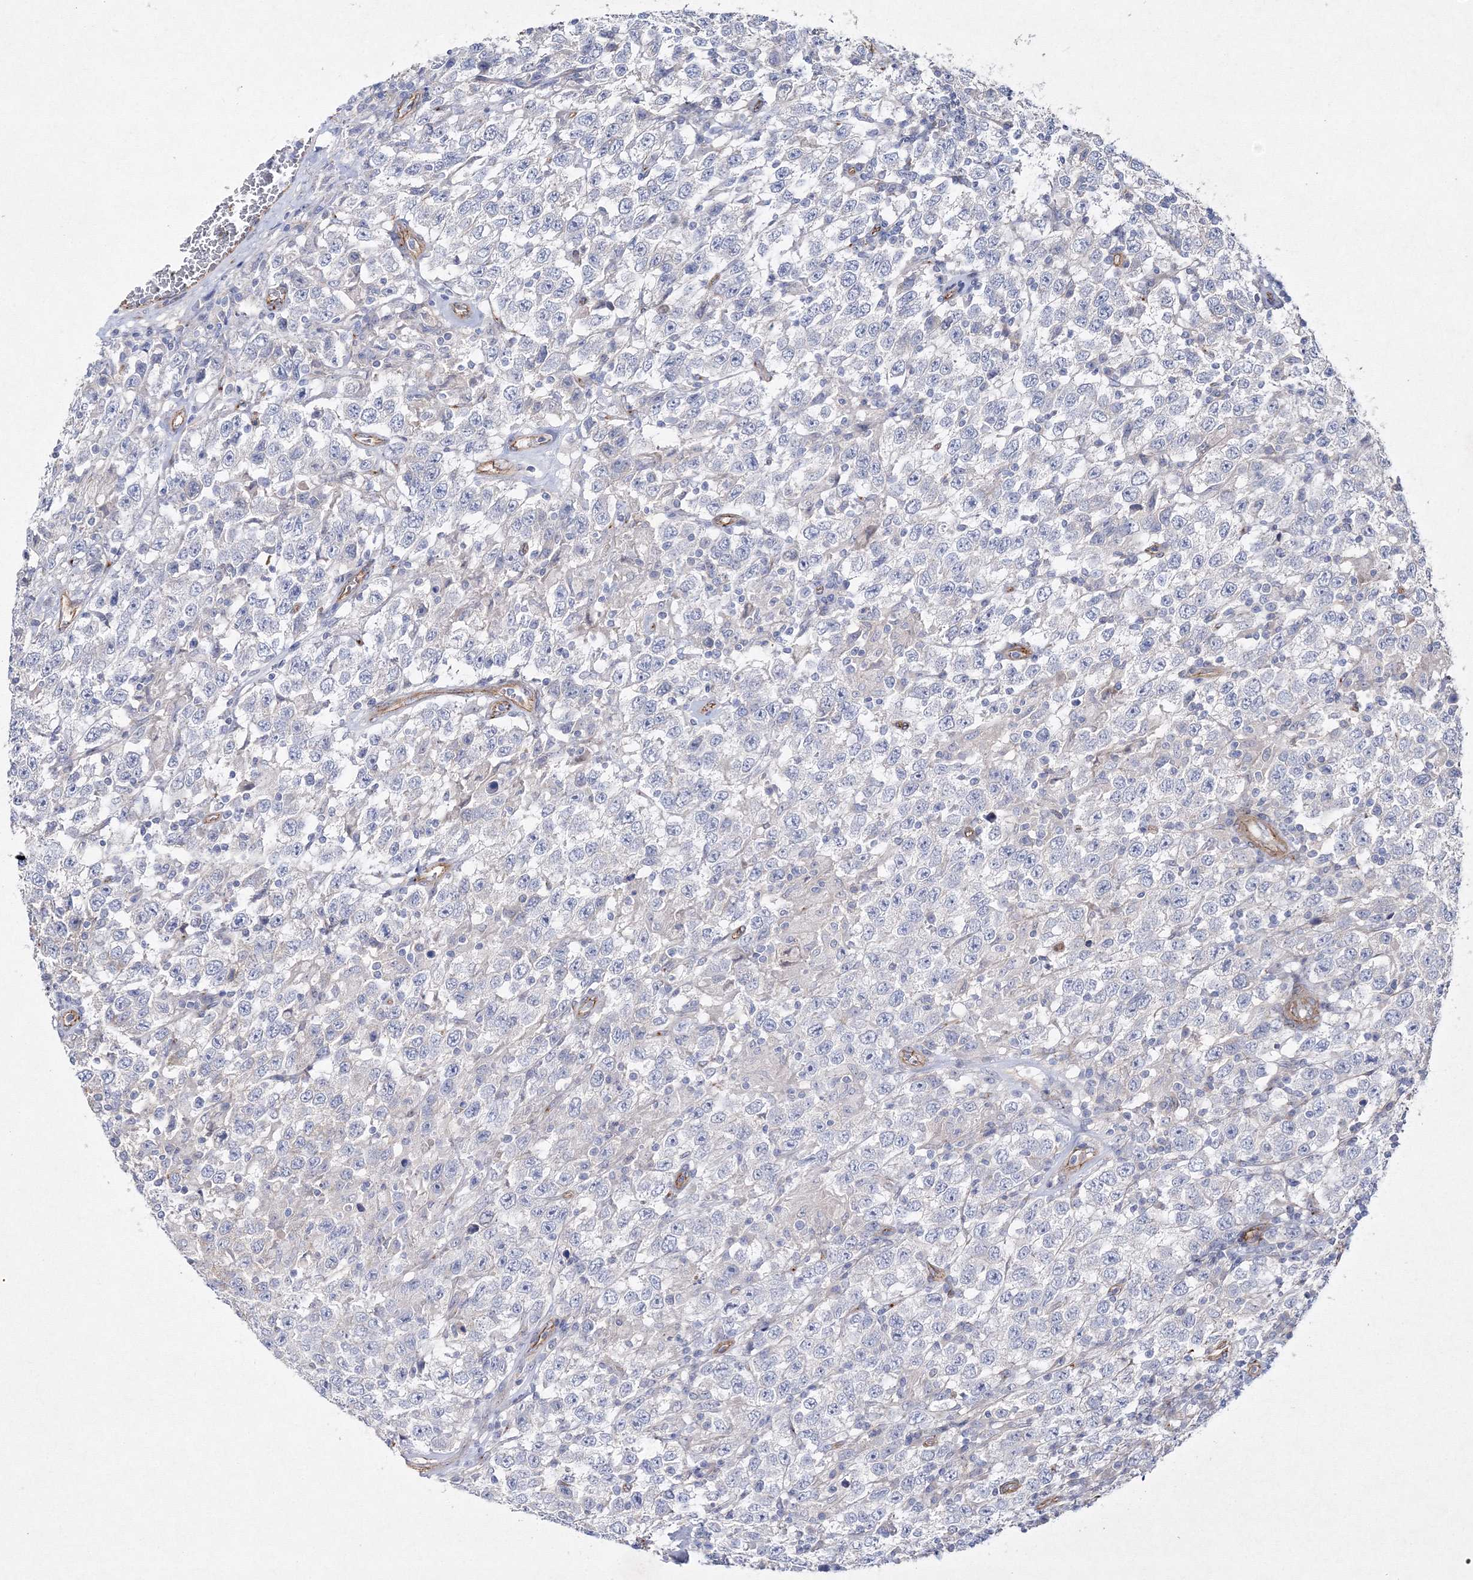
{"staining": {"intensity": "negative", "quantity": "none", "location": "none"}, "tissue": "testis cancer", "cell_type": "Tumor cells", "image_type": "cancer", "snomed": [{"axis": "morphology", "description": "Seminoma, NOS"}, {"axis": "topography", "description": "Testis"}], "caption": "The immunohistochemistry (IHC) micrograph has no significant positivity in tumor cells of testis cancer (seminoma) tissue. The staining was performed using DAB to visualize the protein expression in brown, while the nuclei were stained in blue with hematoxylin (Magnification: 20x).", "gene": "NAA40", "patient": {"sex": "male", "age": 41}}